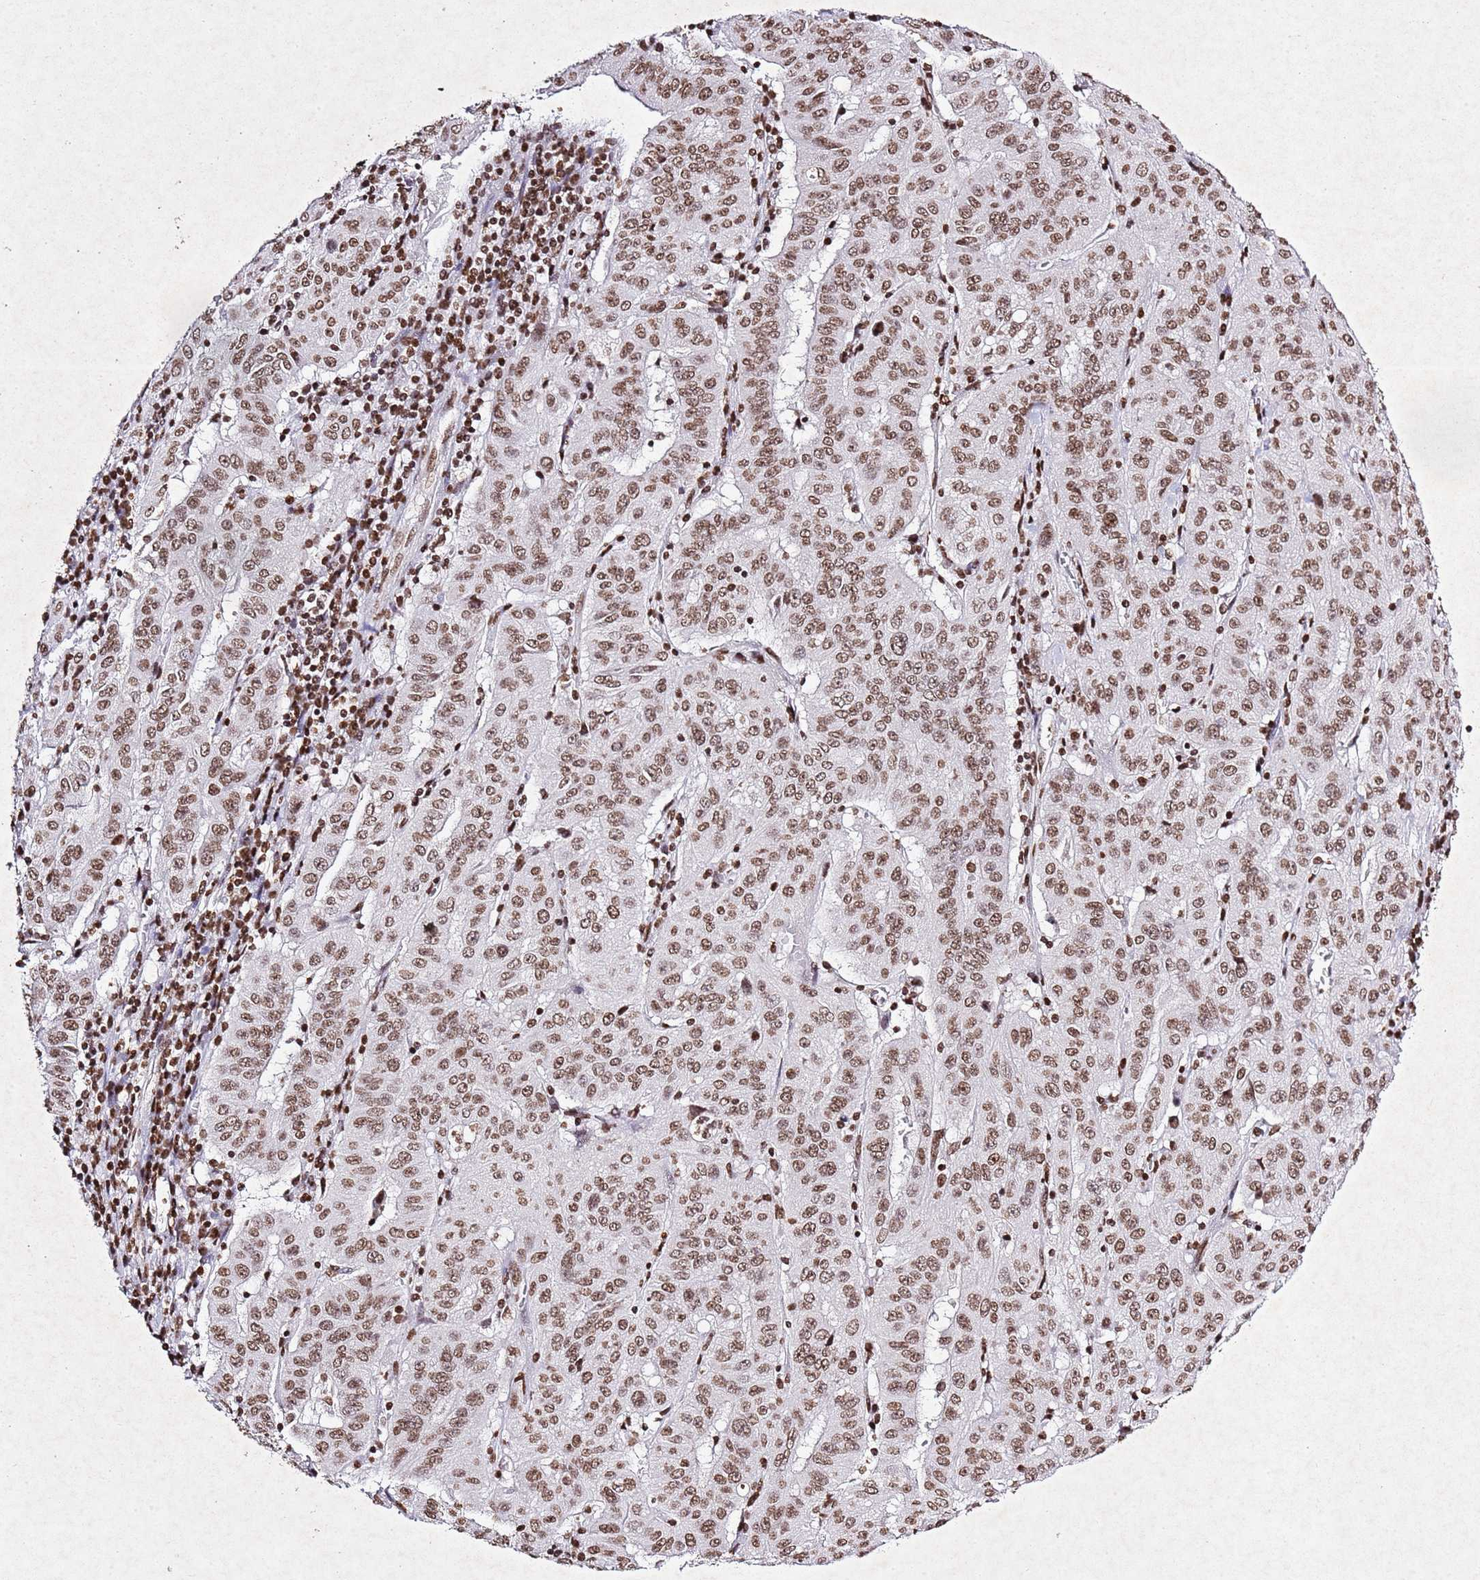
{"staining": {"intensity": "moderate", "quantity": ">75%", "location": "nuclear"}, "tissue": "pancreatic cancer", "cell_type": "Tumor cells", "image_type": "cancer", "snomed": [{"axis": "morphology", "description": "Adenocarcinoma, NOS"}, {"axis": "topography", "description": "Pancreas"}], "caption": "This photomicrograph exhibits pancreatic adenocarcinoma stained with IHC to label a protein in brown. The nuclear of tumor cells show moderate positivity for the protein. Nuclei are counter-stained blue.", "gene": "BMAL1", "patient": {"sex": "male", "age": 63}}